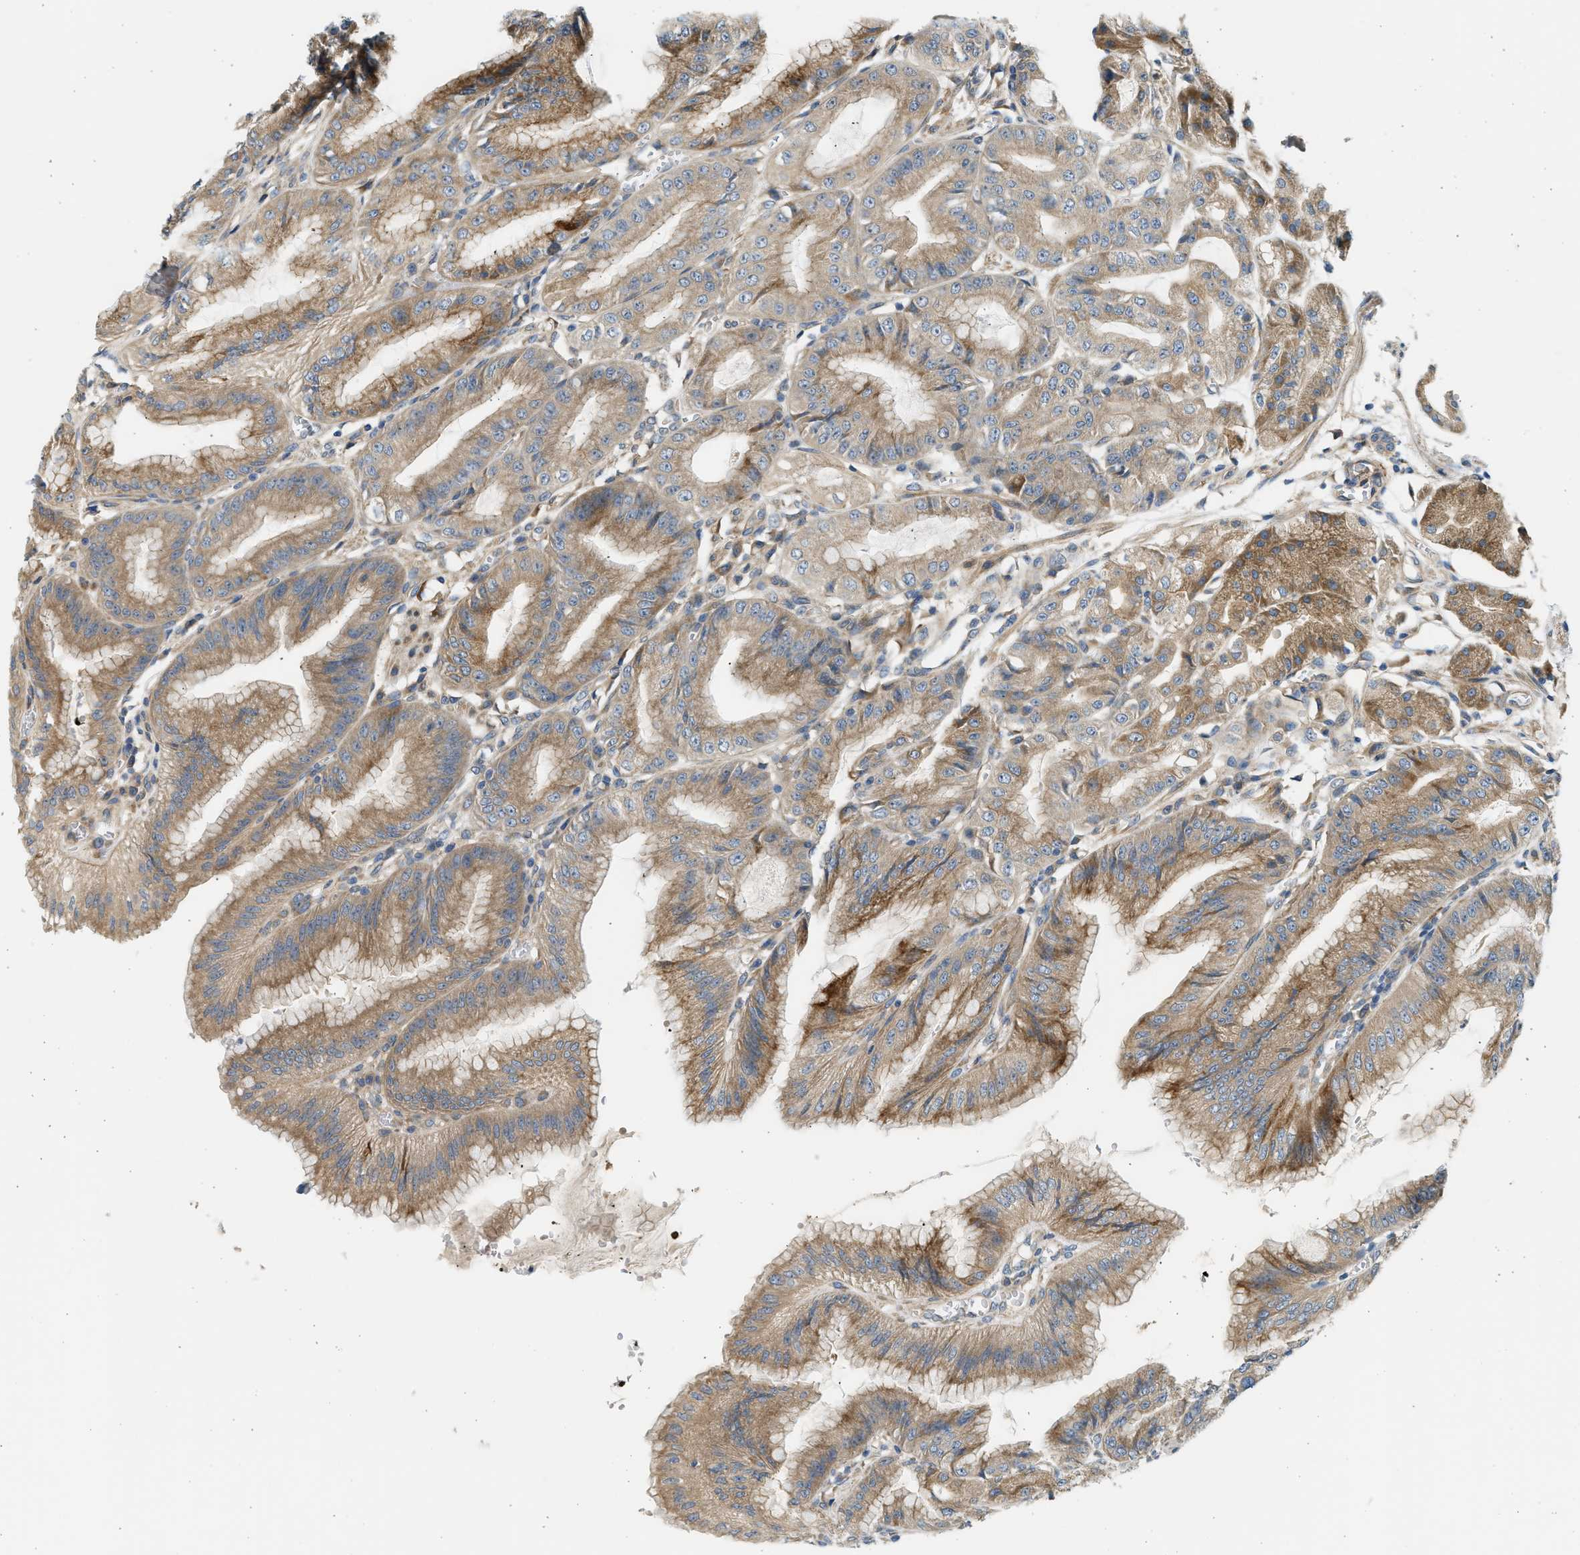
{"staining": {"intensity": "moderate", "quantity": "25%-75%", "location": "cytoplasmic/membranous"}, "tissue": "stomach", "cell_type": "Glandular cells", "image_type": "normal", "snomed": [{"axis": "morphology", "description": "Normal tissue, NOS"}, {"axis": "topography", "description": "Stomach, lower"}], "caption": "Human stomach stained for a protein (brown) exhibits moderate cytoplasmic/membranous positive staining in about 25%-75% of glandular cells.", "gene": "KDELR2", "patient": {"sex": "male", "age": 71}}